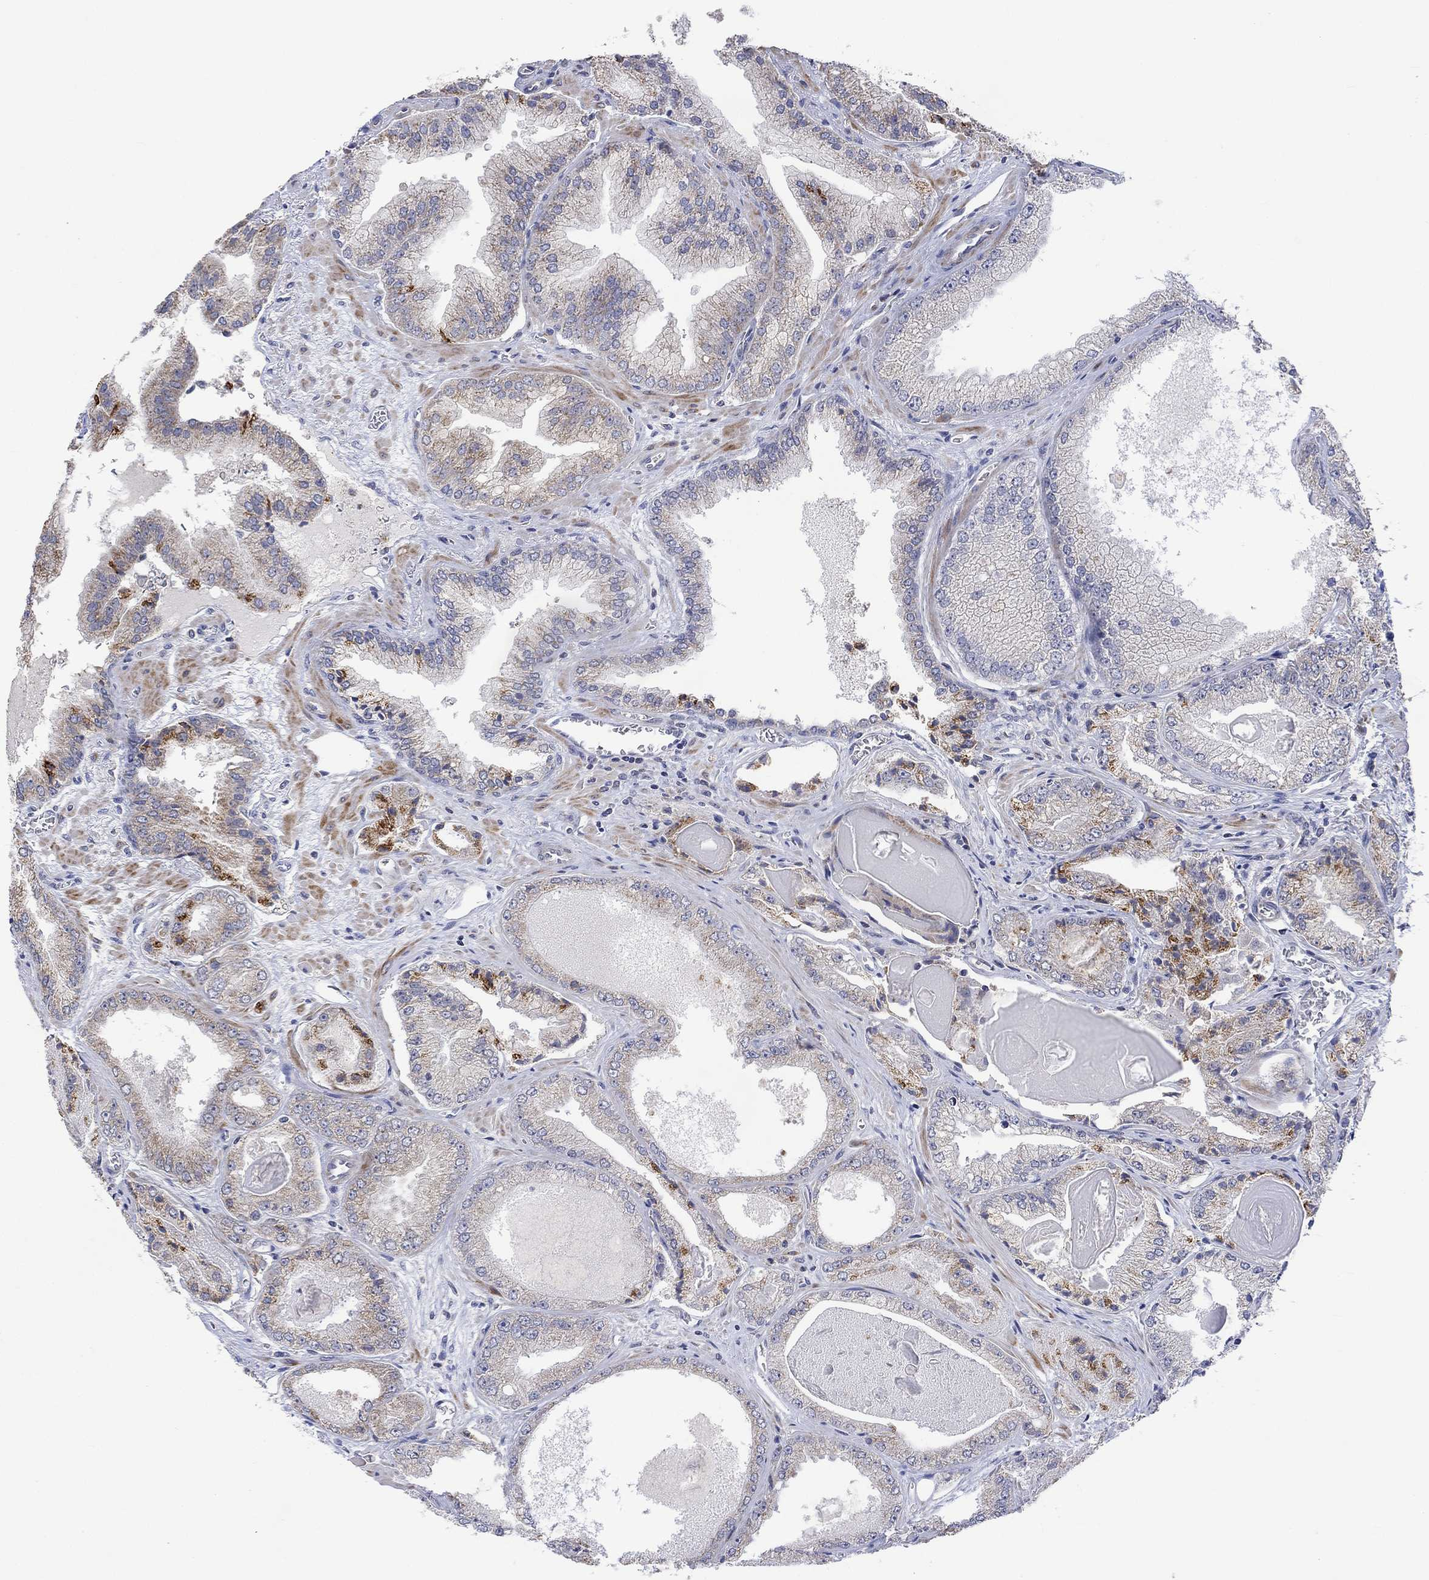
{"staining": {"intensity": "strong", "quantity": "<25%", "location": "cytoplasmic/membranous"}, "tissue": "prostate cancer", "cell_type": "Tumor cells", "image_type": "cancer", "snomed": [{"axis": "morphology", "description": "Adenocarcinoma, Low grade"}, {"axis": "topography", "description": "Prostate"}], "caption": "The micrograph reveals immunohistochemical staining of prostate cancer. There is strong cytoplasmic/membranous staining is identified in approximately <25% of tumor cells. (Stains: DAB (3,3'-diaminobenzidine) in brown, nuclei in blue, Microscopy: brightfield microscopy at high magnification).", "gene": "SLC48A1", "patient": {"sex": "male", "age": 72}}